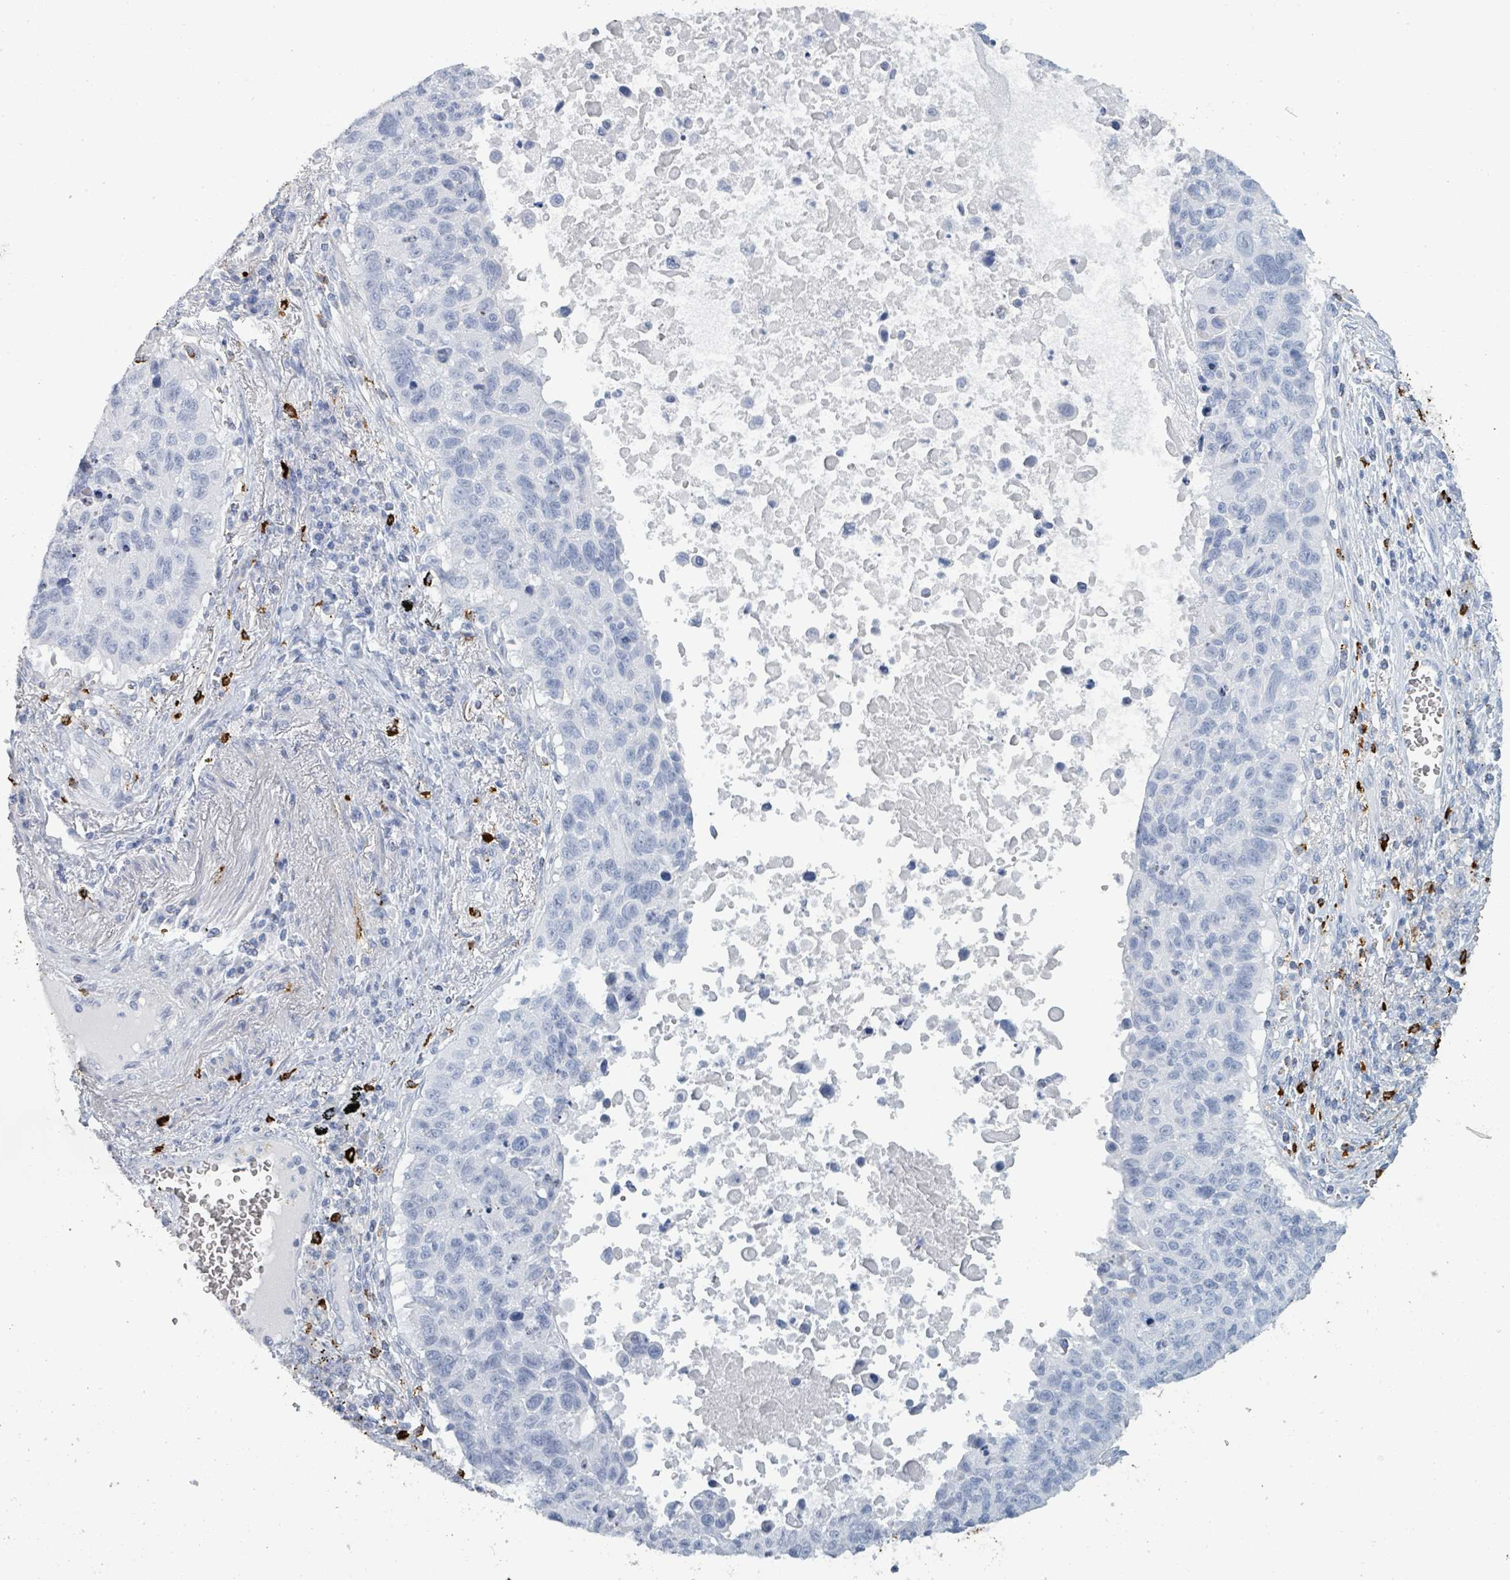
{"staining": {"intensity": "negative", "quantity": "none", "location": "none"}, "tissue": "lung cancer", "cell_type": "Tumor cells", "image_type": "cancer", "snomed": [{"axis": "morphology", "description": "Squamous cell carcinoma, NOS"}, {"axis": "topography", "description": "Lung"}], "caption": "Tumor cells are negative for protein expression in human squamous cell carcinoma (lung). (Brightfield microscopy of DAB (3,3'-diaminobenzidine) immunohistochemistry at high magnification).", "gene": "VPS13D", "patient": {"sex": "male", "age": 66}}